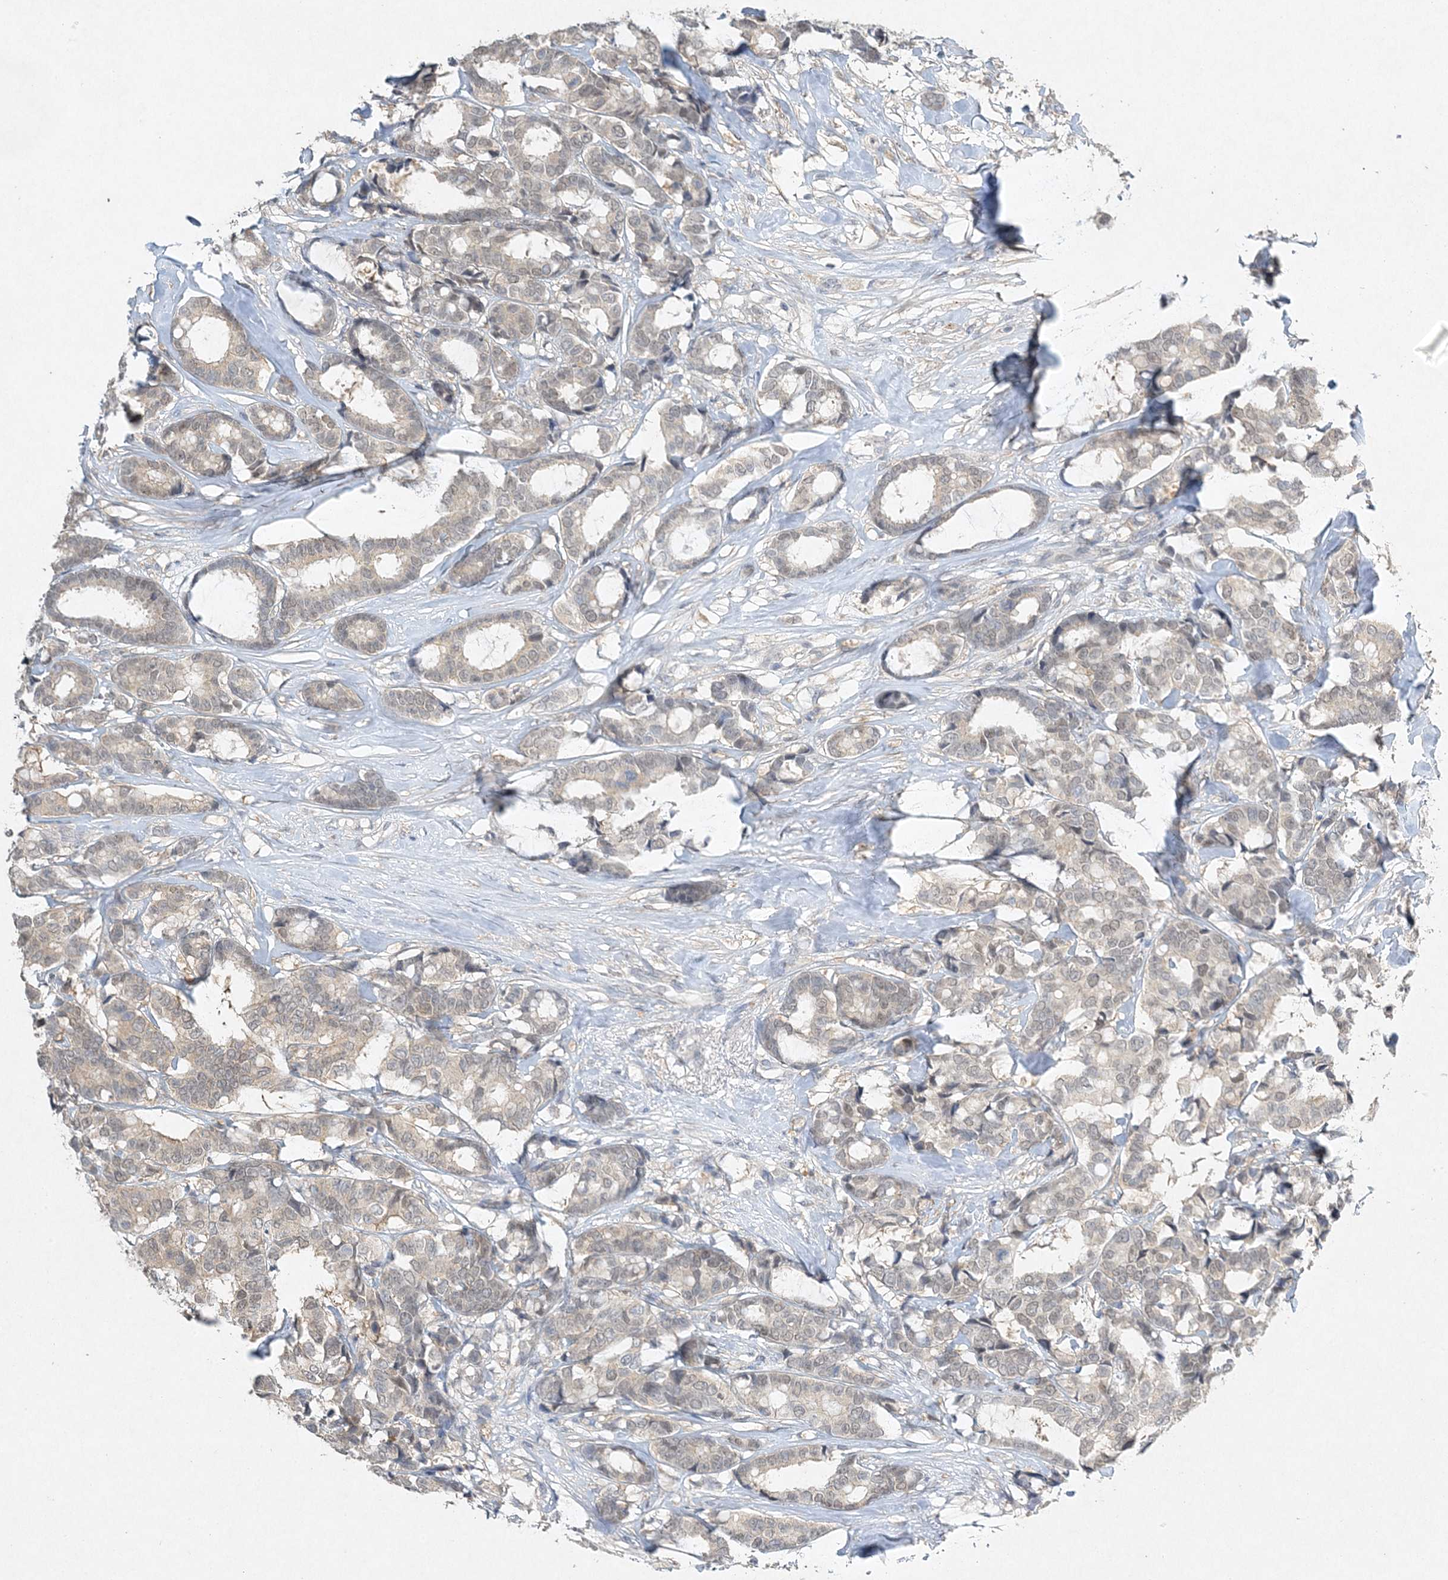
{"staining": {"intensity": "weak", "quantity": "25%-75%", "location": "nuclear"}, "tissue": "breast cancer", "cell_type": "Tumor cells", "image_type": "cancer", "snomed": [{"axis": "morphology", "description": "Duct carcinoma"}, {"axis": "topography", "description": "Breast"}], "caption": "Human breast invasive ductal carcinoma stained with a protein marker shows weak staining in tumor cells.", "gene": "MAT2B", "patient": {"sex": "female", "age": 87}}